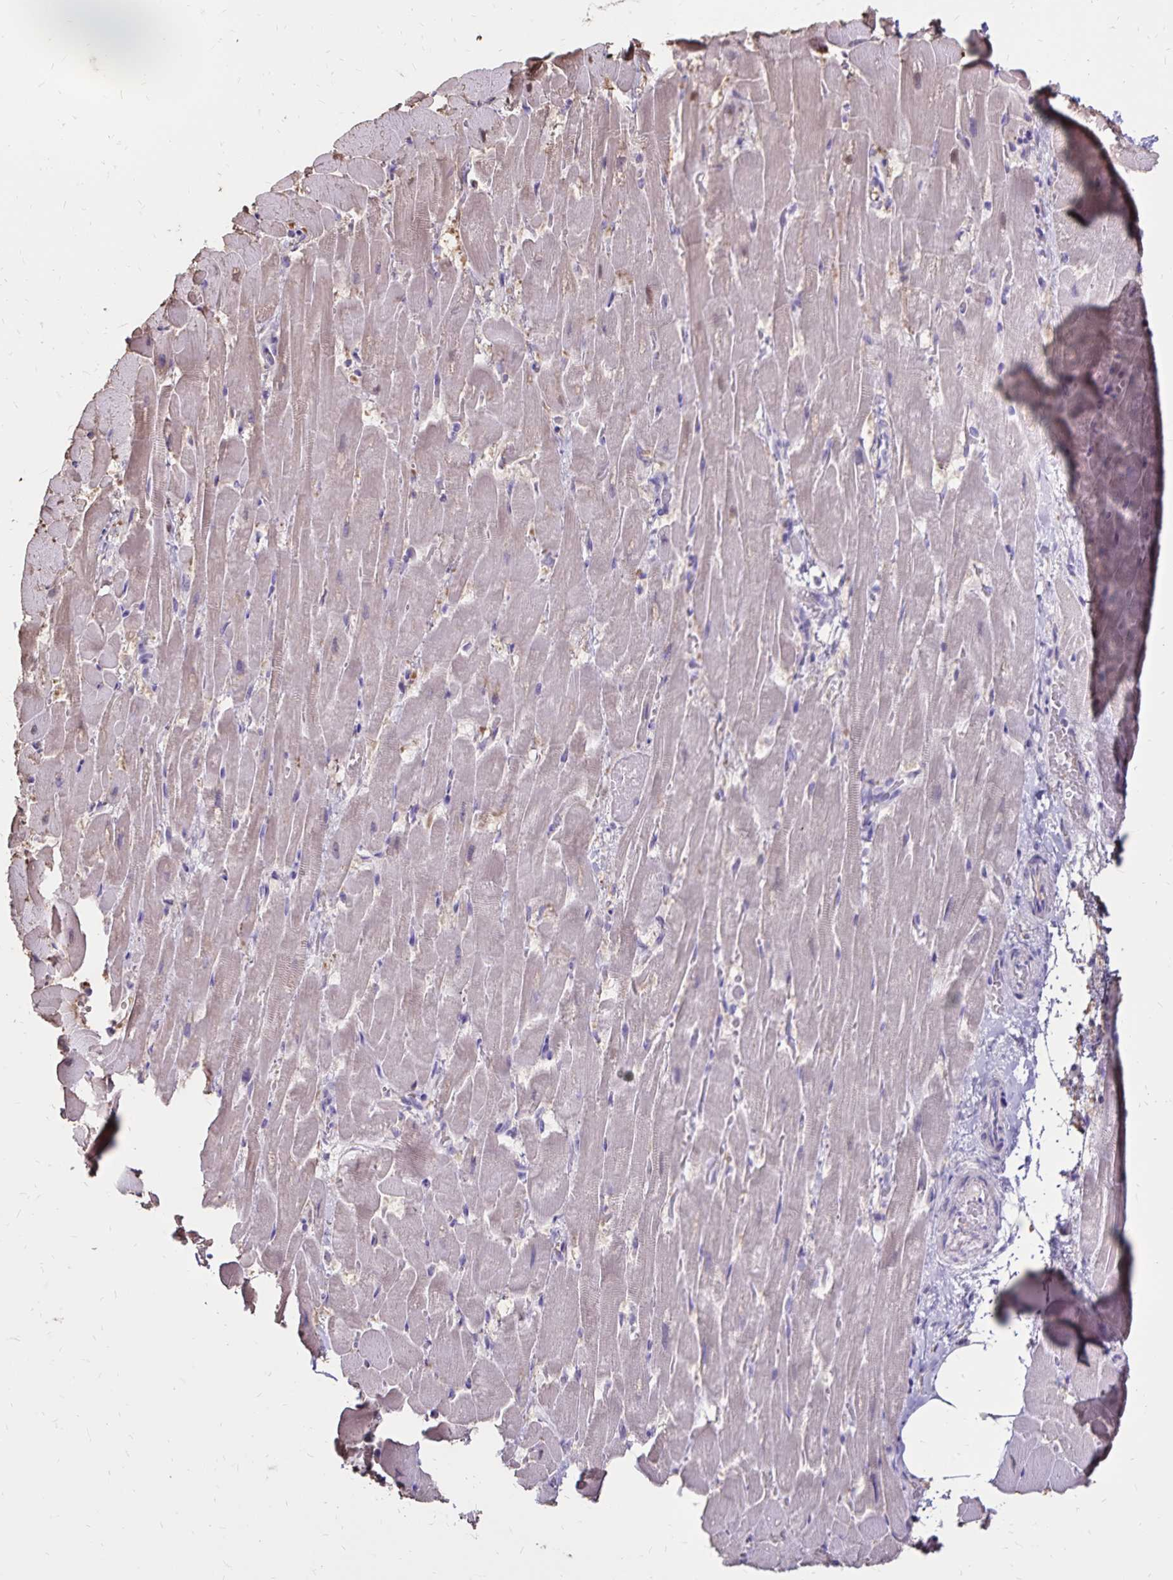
{"staining": {"intensity": "weak", "quantity": "<25%", "location": "cytoplasmic/membranous"}, "tissue": "heart muscle", "cell_type": "Cardiomyocytes", "image_type": "normal", "snomed": [{"axis": "morphology", "description": "Normal tissue, NOS"}, {"axis": "topography", "description": "Heart"}], "caption": "Immunohistochemistry (IHC) micrograph of benign human heart muscle stained for a protein (brown), which displays no positivity in cardiomyocytes. (DAB (3,3'-diaminobenzidine) IHC visualized using brightfield microscopy, high magnification).", "gene": "SH3GL3", "patient": {"sex": "male", "age": 37}}